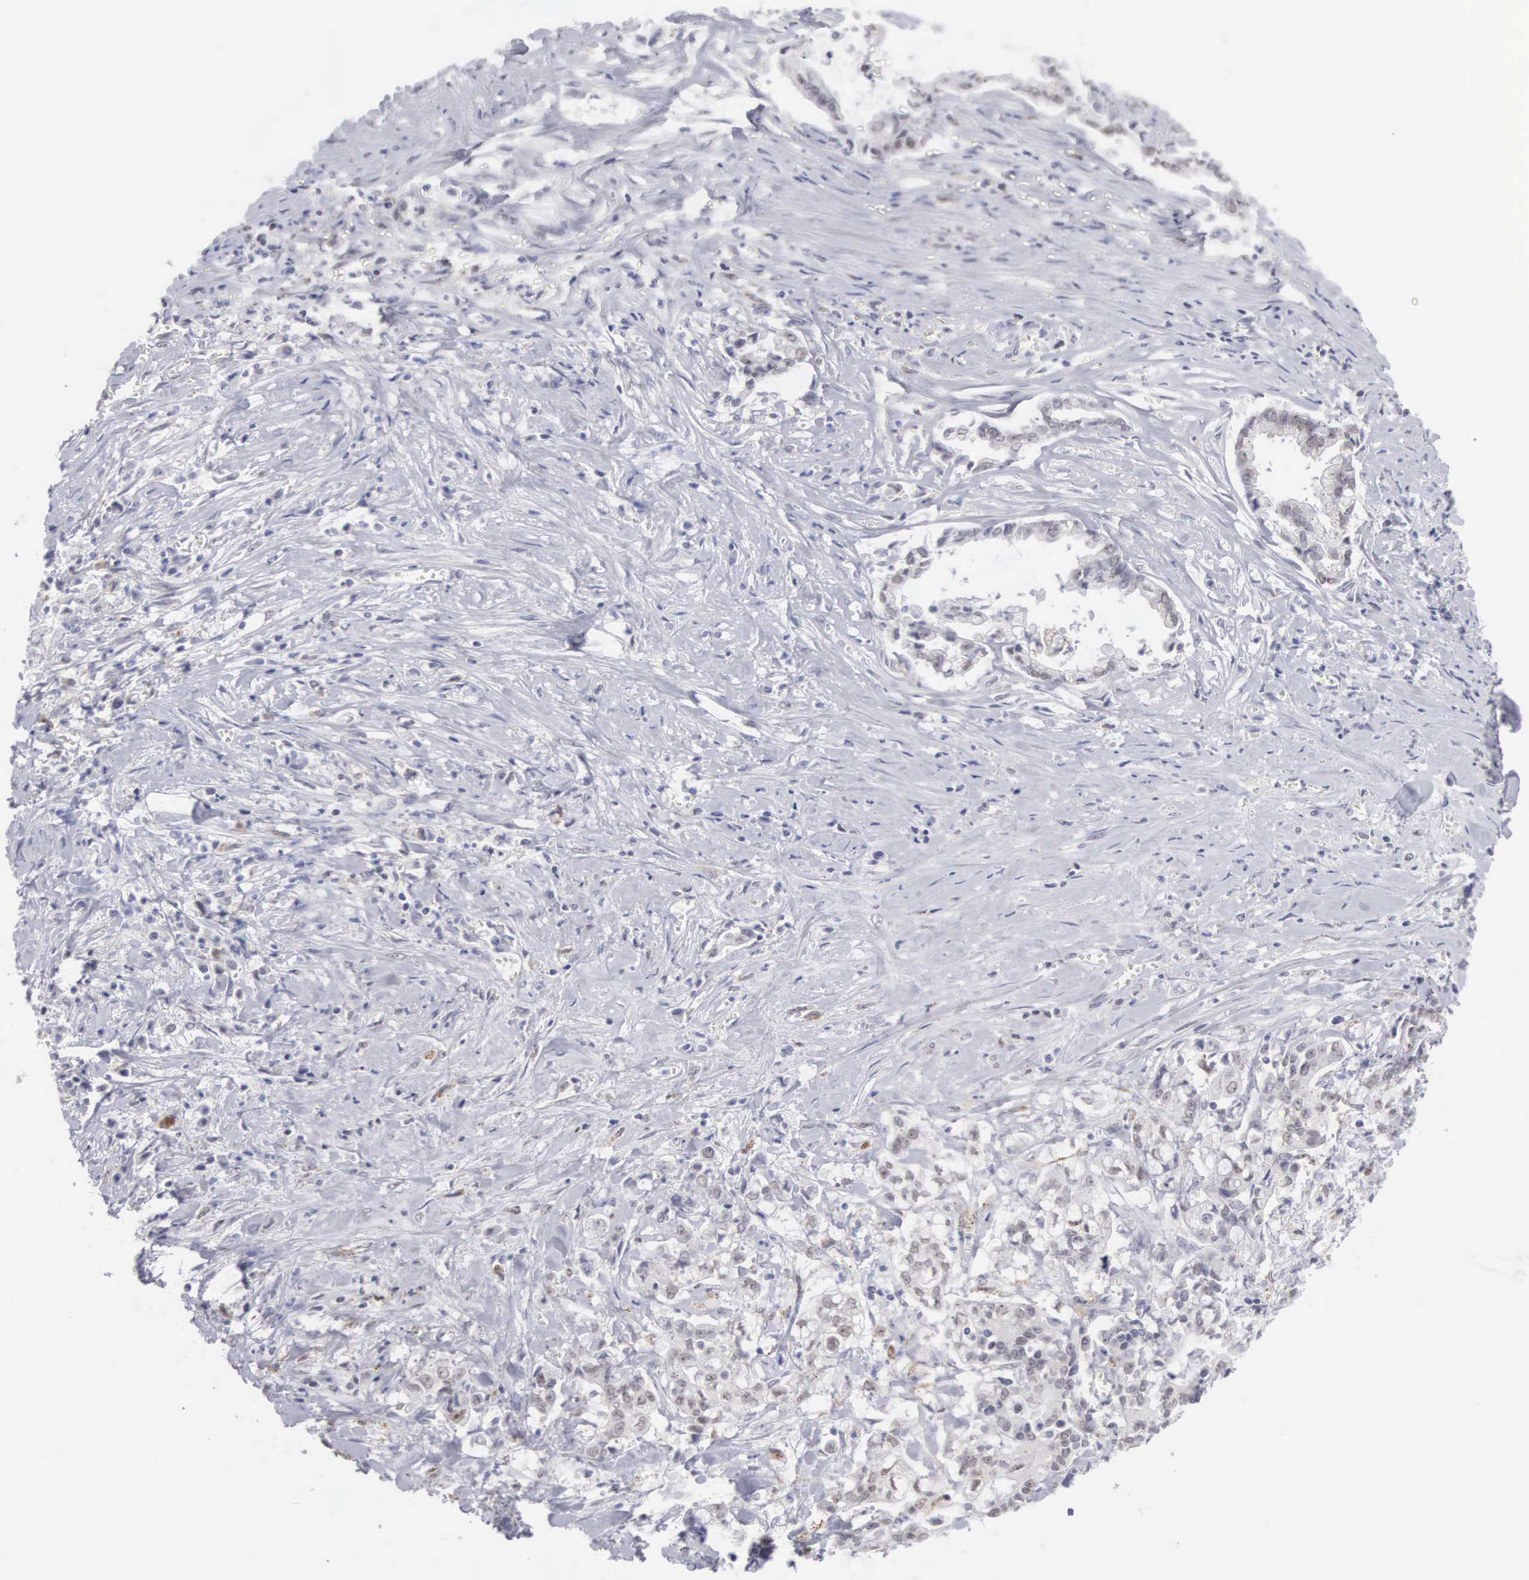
{"staining": {"intensity": "weak", "quantity": "25%-75%", "location": "nuclear"}, "tissue": "liver cancer", "cell_type": "Tumor cells", "image_type": "cancer", "snomed": [{"axis": "morphology", "description": "Cholangiocarcinoma"}, {"axis": "topography", "description": "Liver"}], "caption": "Weak nuclear expression for a protein is seen in approximately 25%-75% of tumor cells of liver cholangiocarcinoma using immunohistochemistry (IHC).", "gene": "MNAT1", "patient": {"sex": "male", "age": 57}}